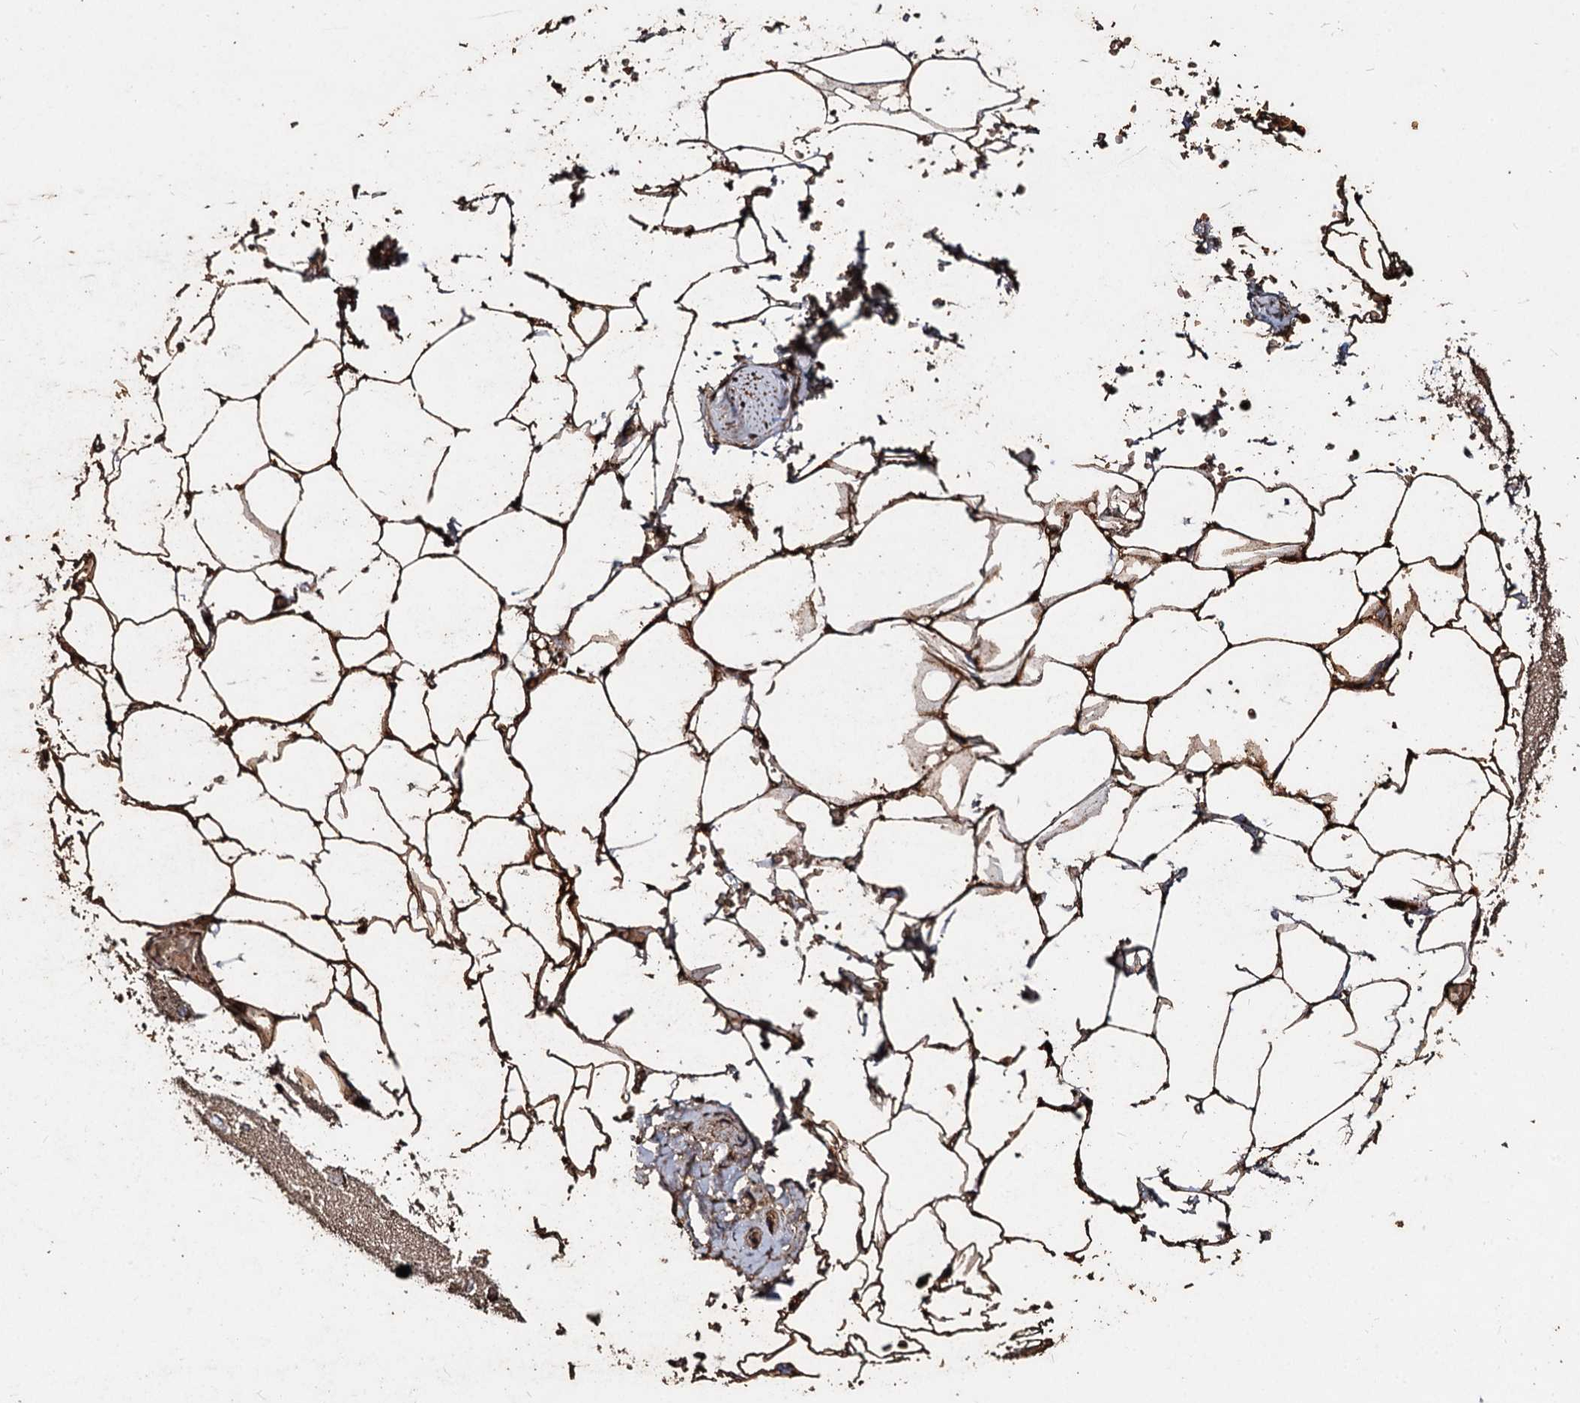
{"staining": {"intensity": "strong", "quantity": ">75%", "location": "cytoplasmic/membranous"}, "tissue": "adipose tissue", "cell_type": "Adipocytes", "image_type": "normal", "snomed": [{"axis": "morphology", "description": "Normal tissue, NOS"}, {"axis": "morphology", "description": "Adenocarcinoma, Low grade"}, {"axis": "topography", "description": "Prostate"}, {"axis": "topography", "description": "Peripheral nerve tissue"}], "caption": "This is a micrograph of immunohistochemistry (IHC) staining of unremarkable adipose tissue, which shows strong expression in the cytoplasmic/membranous of adipocytes.", "gene": "NOTCH2NLA", "patient": {"sex": "male", "age": 63}}